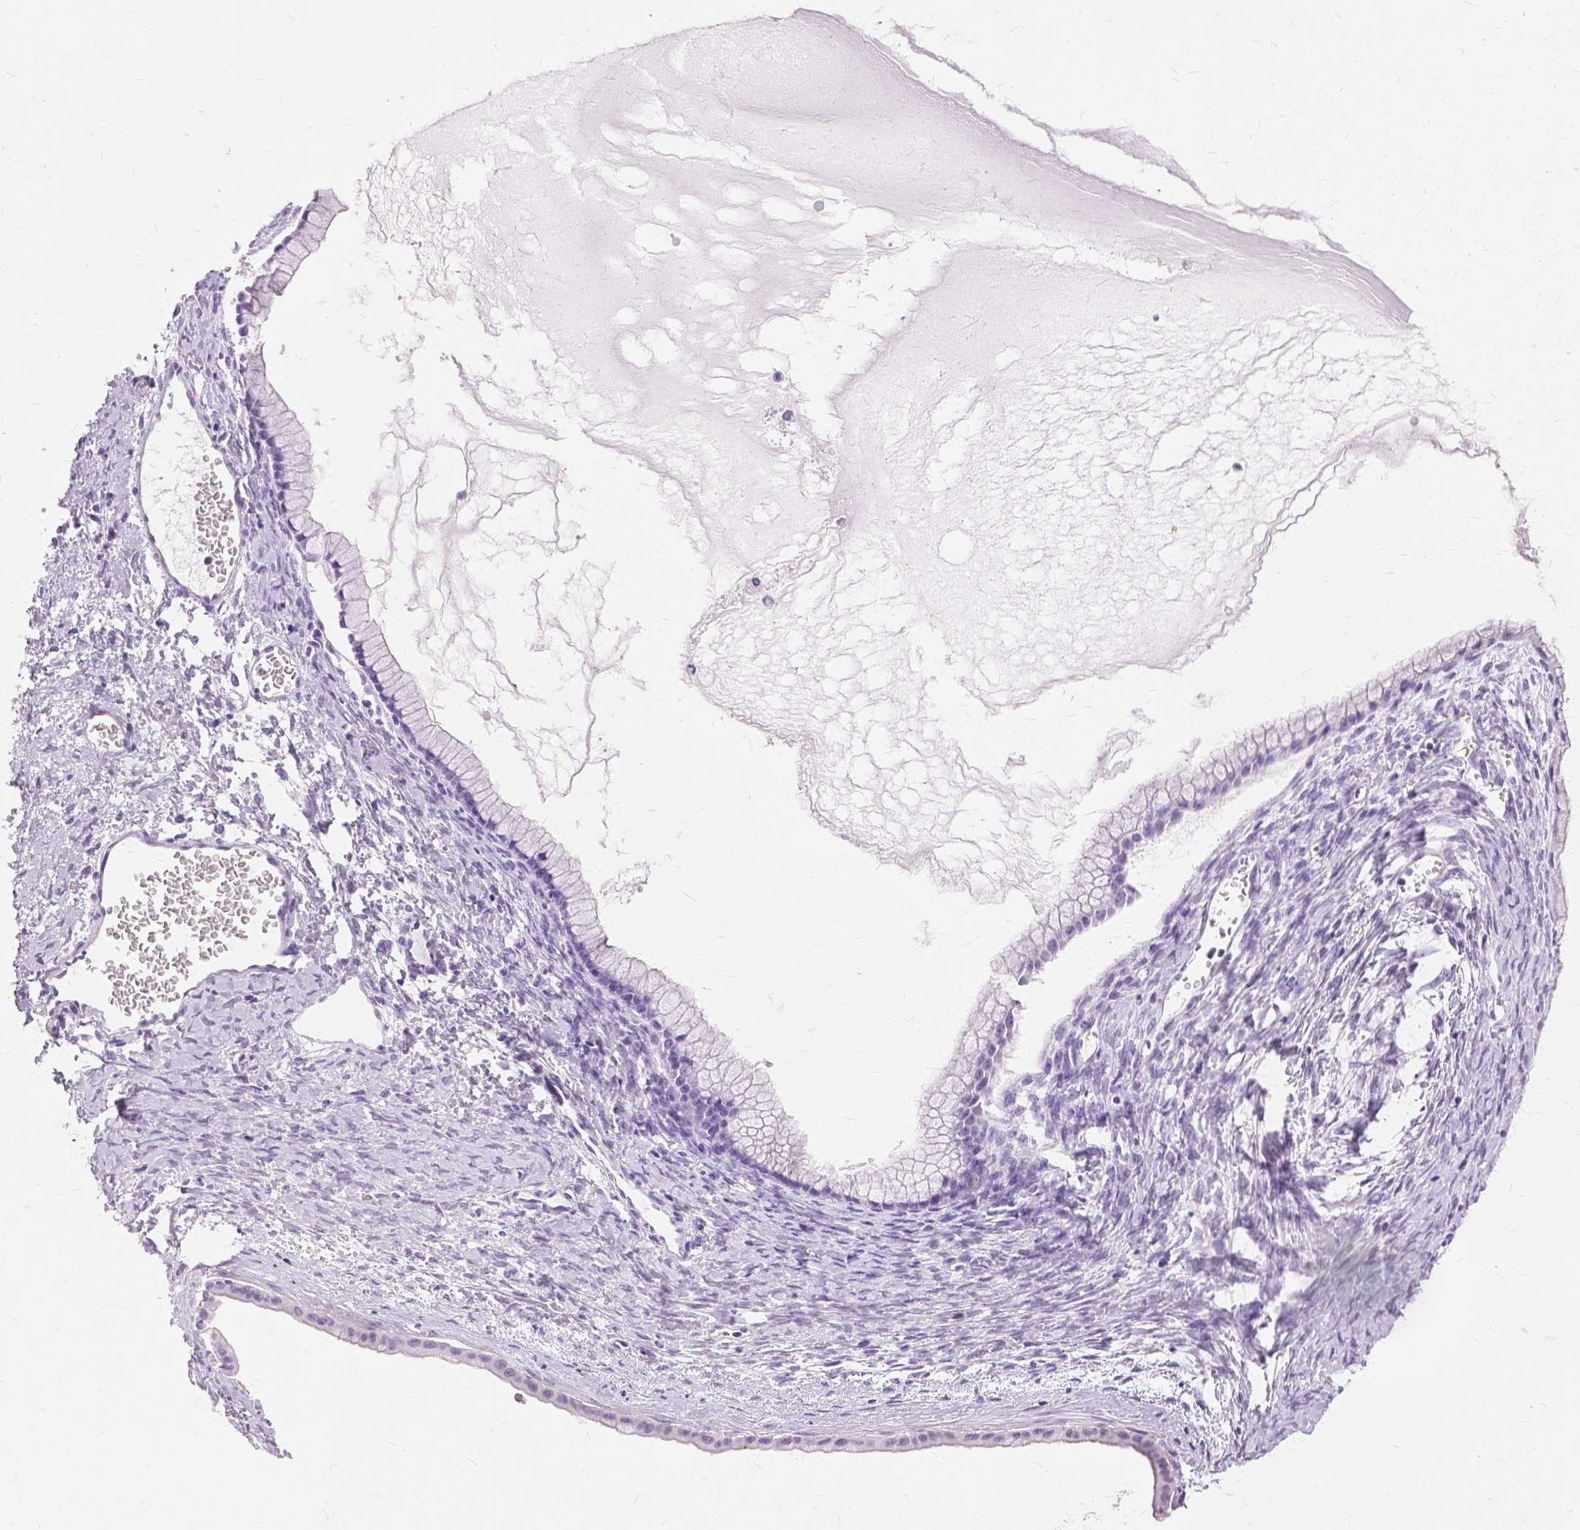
{"staining": {"intensity": "negative", "quantity": "none", "location": "none"}, "tissue": "ovarian cancer", "cell_type": "Tumor cells", "image_type": "cancer", "snomed": [{"axis": "morphology", "description": "Cystadenocarcinoma, mucinous, NOS"}, {"axis": "topography", "description": "Ovary"}], "caption": "Protein analysis of mucinous cystadenocarcinoma (ovarian) shows no significant positivity in tumor cells. (DAB IHC, high magnification).", "gene": "TGM1", "patient": {"sex": "female", "age": 41}}